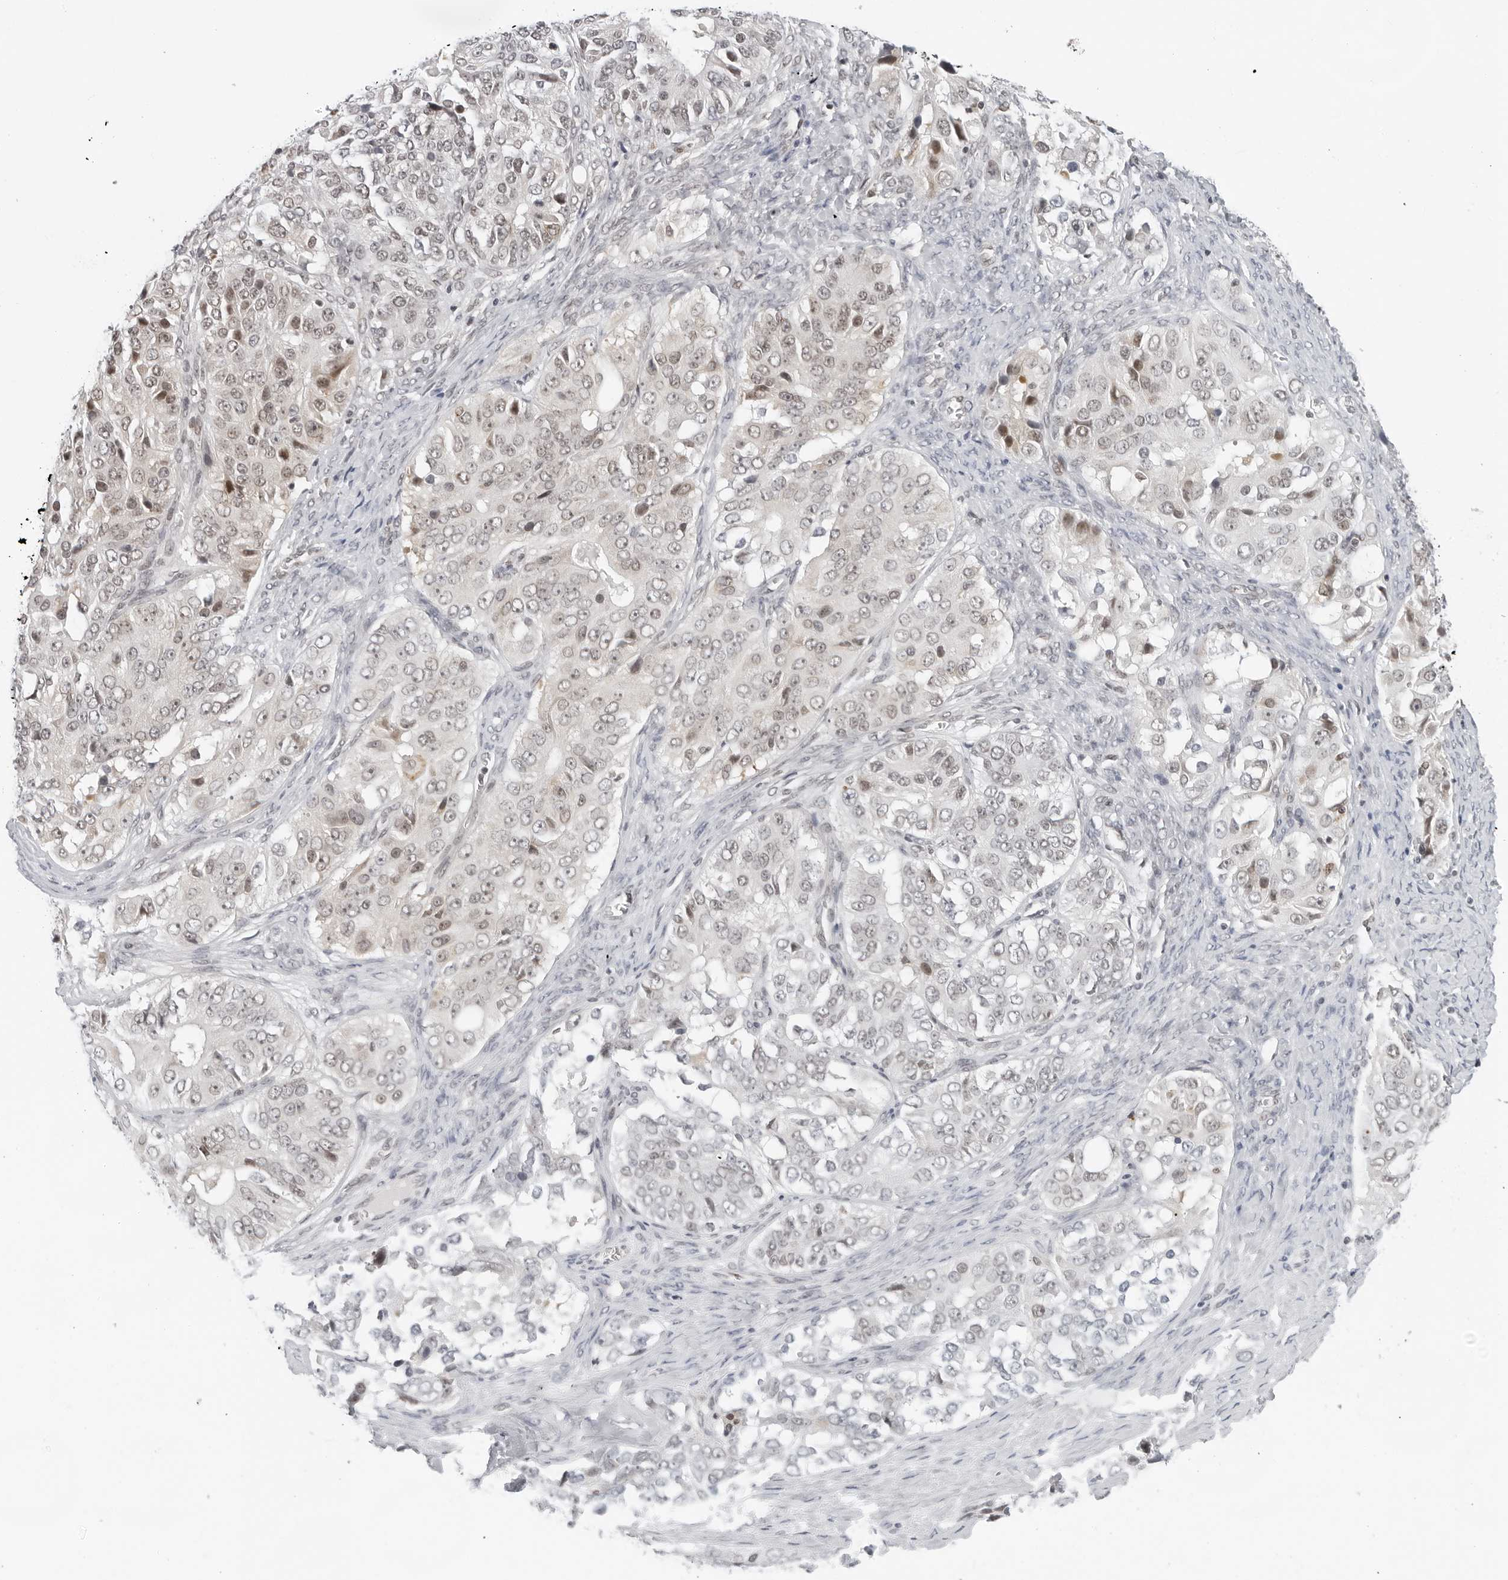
{"staining": {"intensity": "weak", "quantity": "25%-75%", "location": "nuclear"}, "tissue": "ovarian cancer", "cell_type": "Tumor cells", "image_type": "cancer", "snomed": [{"axis": "morphology", "description": "Carcinoma, endometroid"}, {"axis": "topography", "description": "Ovary"}], "caption": "Tumor cells reveal low levels of weak nuclear staining in approximately 25%-75% of cells in human endometroid carcinoma (ovarian).", "gene": "TOX4", "patient": {"sex": "female", "age": 51}}